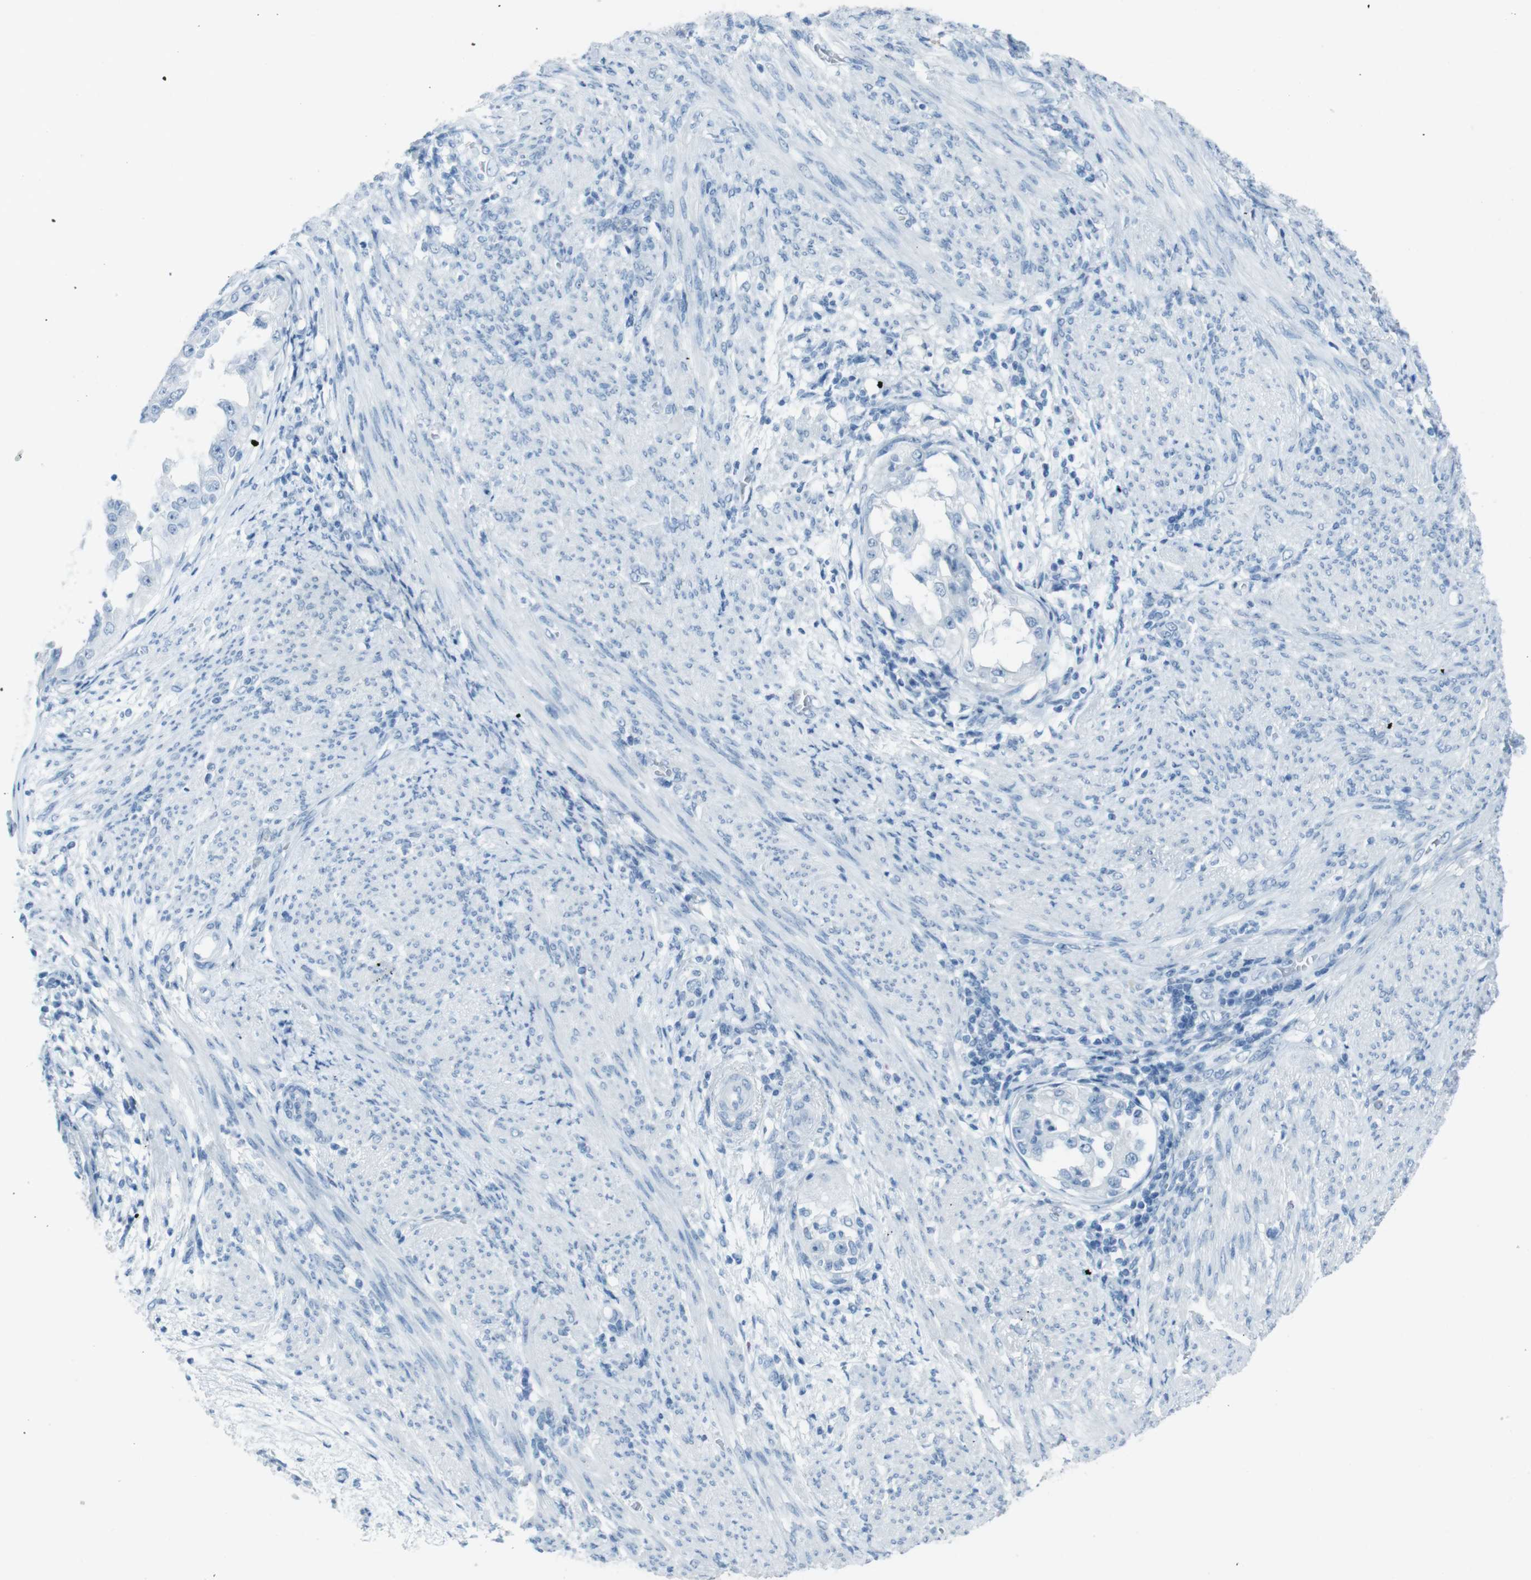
{"staining": {"intensity": "negative", "quantity": "none", "location": "none"}, "tissue": "endometrial cancer", "cell_type": "Tumor cells", "image_type": "cancer", "snomed": [{"axis": "morphology", "description": "Adenocarcinoma, NOS"}, {"axis": "topography", "description": "Endometrium"}], "caption": "This is an immunohistochemistry histopathology image of adenocarcinoma (endometrial). There is no staining in tumor cells.", "gene": "TMEM207", "patient": {"sex": "female", "age": 85}}